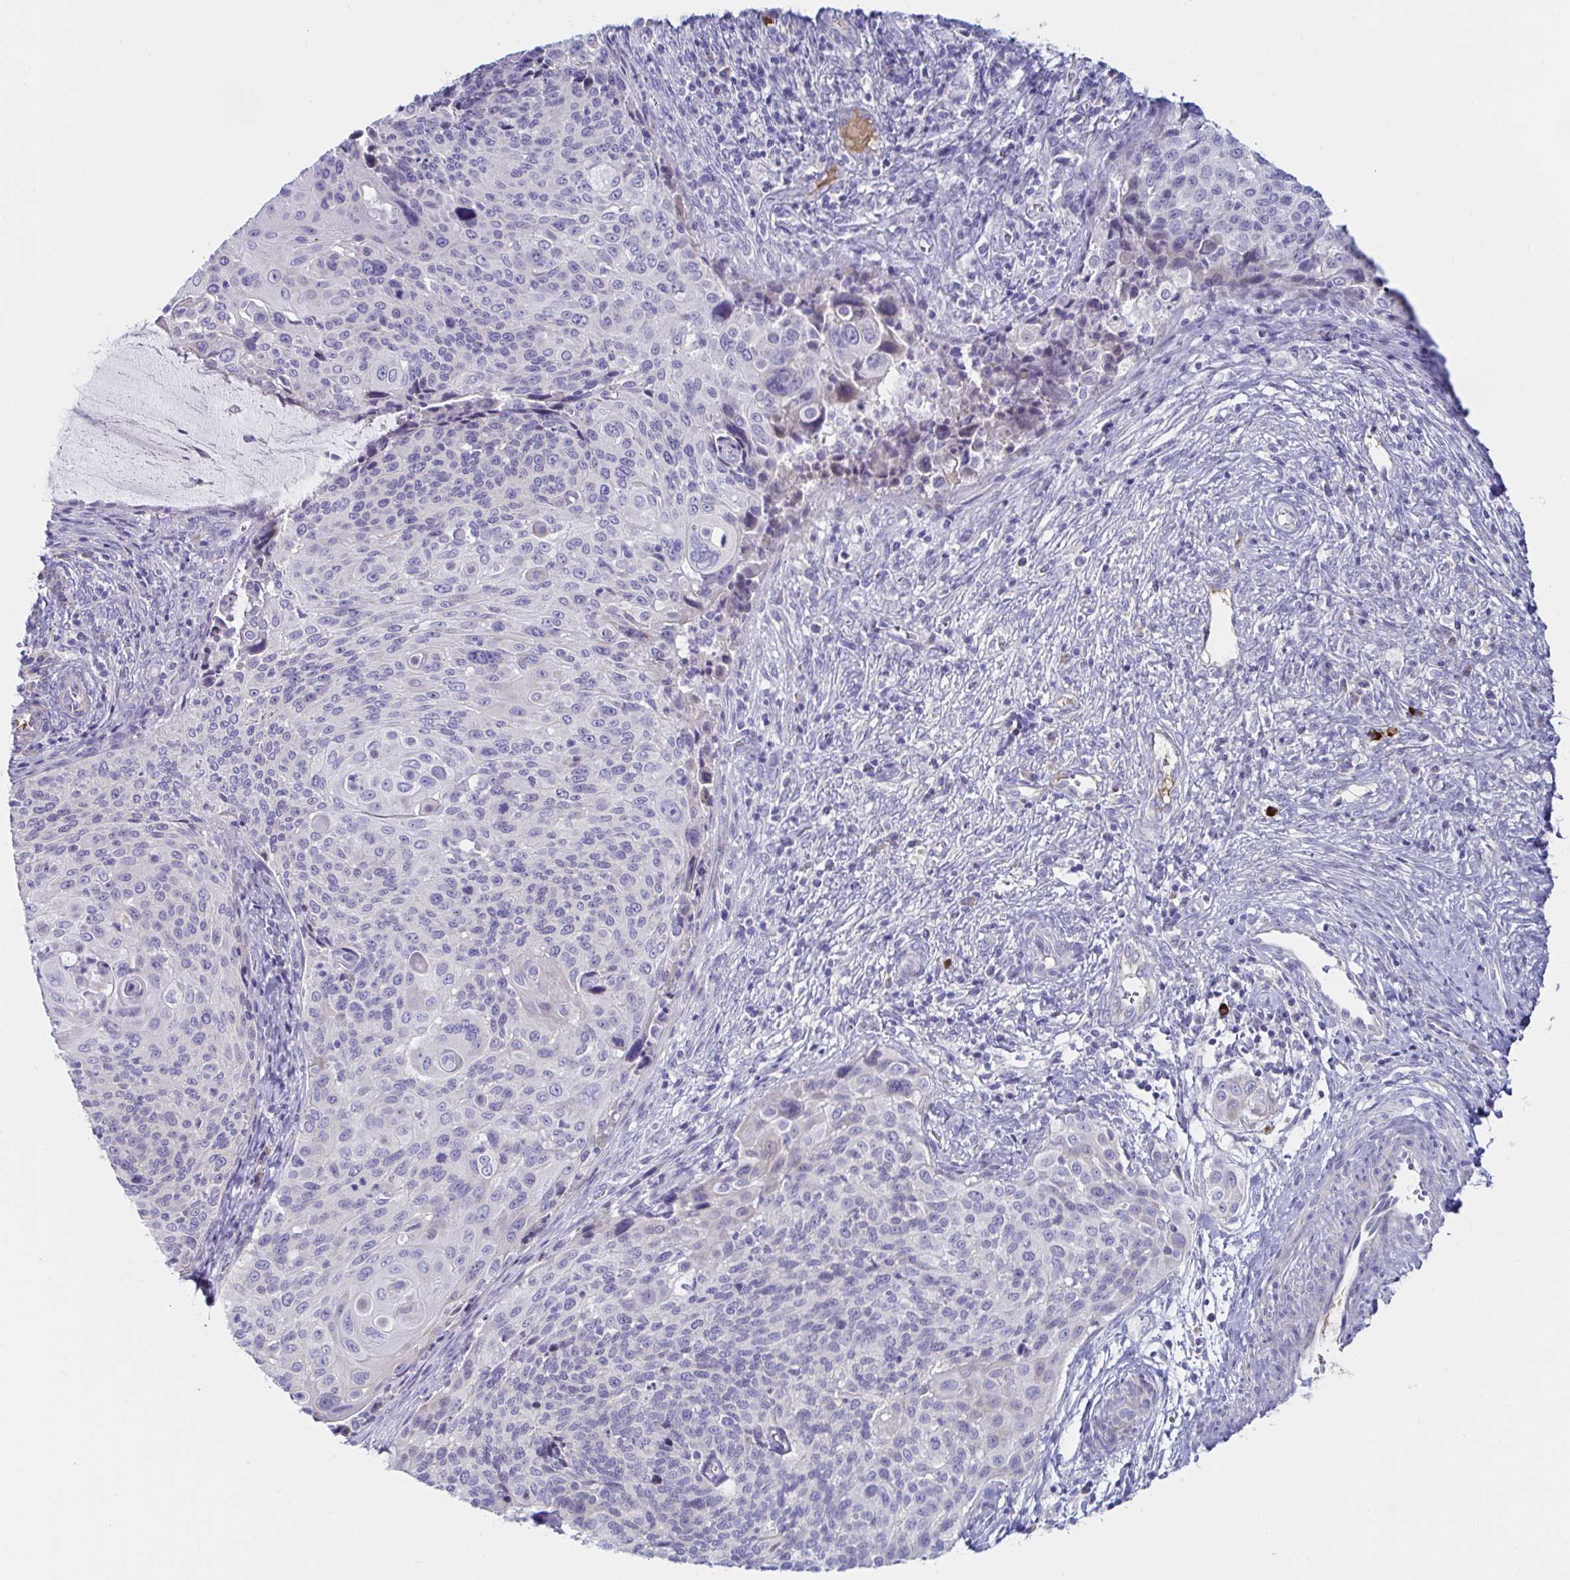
{"staining": {"intensity": "negative", "quantity": "none", "location": "none"}, "tissue": "cervical cancer", "cell_type": "Tumor cells", "image_type": "cancer", "snomed": [{"axis": "morphology", "description": "Squamous cell carcinoma, NOS"}, {"axis": "topography", "description": "Cervix"}], "caption": "Immunohistochemistry (IHC) of cervical cancer exhibits no positivity in tumor cells. The staining is performed using DAB (3,3'-diaminobenzidine) brown chromogen with nuclei counter-stained in using hematoxylin.", "gene": "C4orf17", "patient": {"sex": "female", "age": 49}}